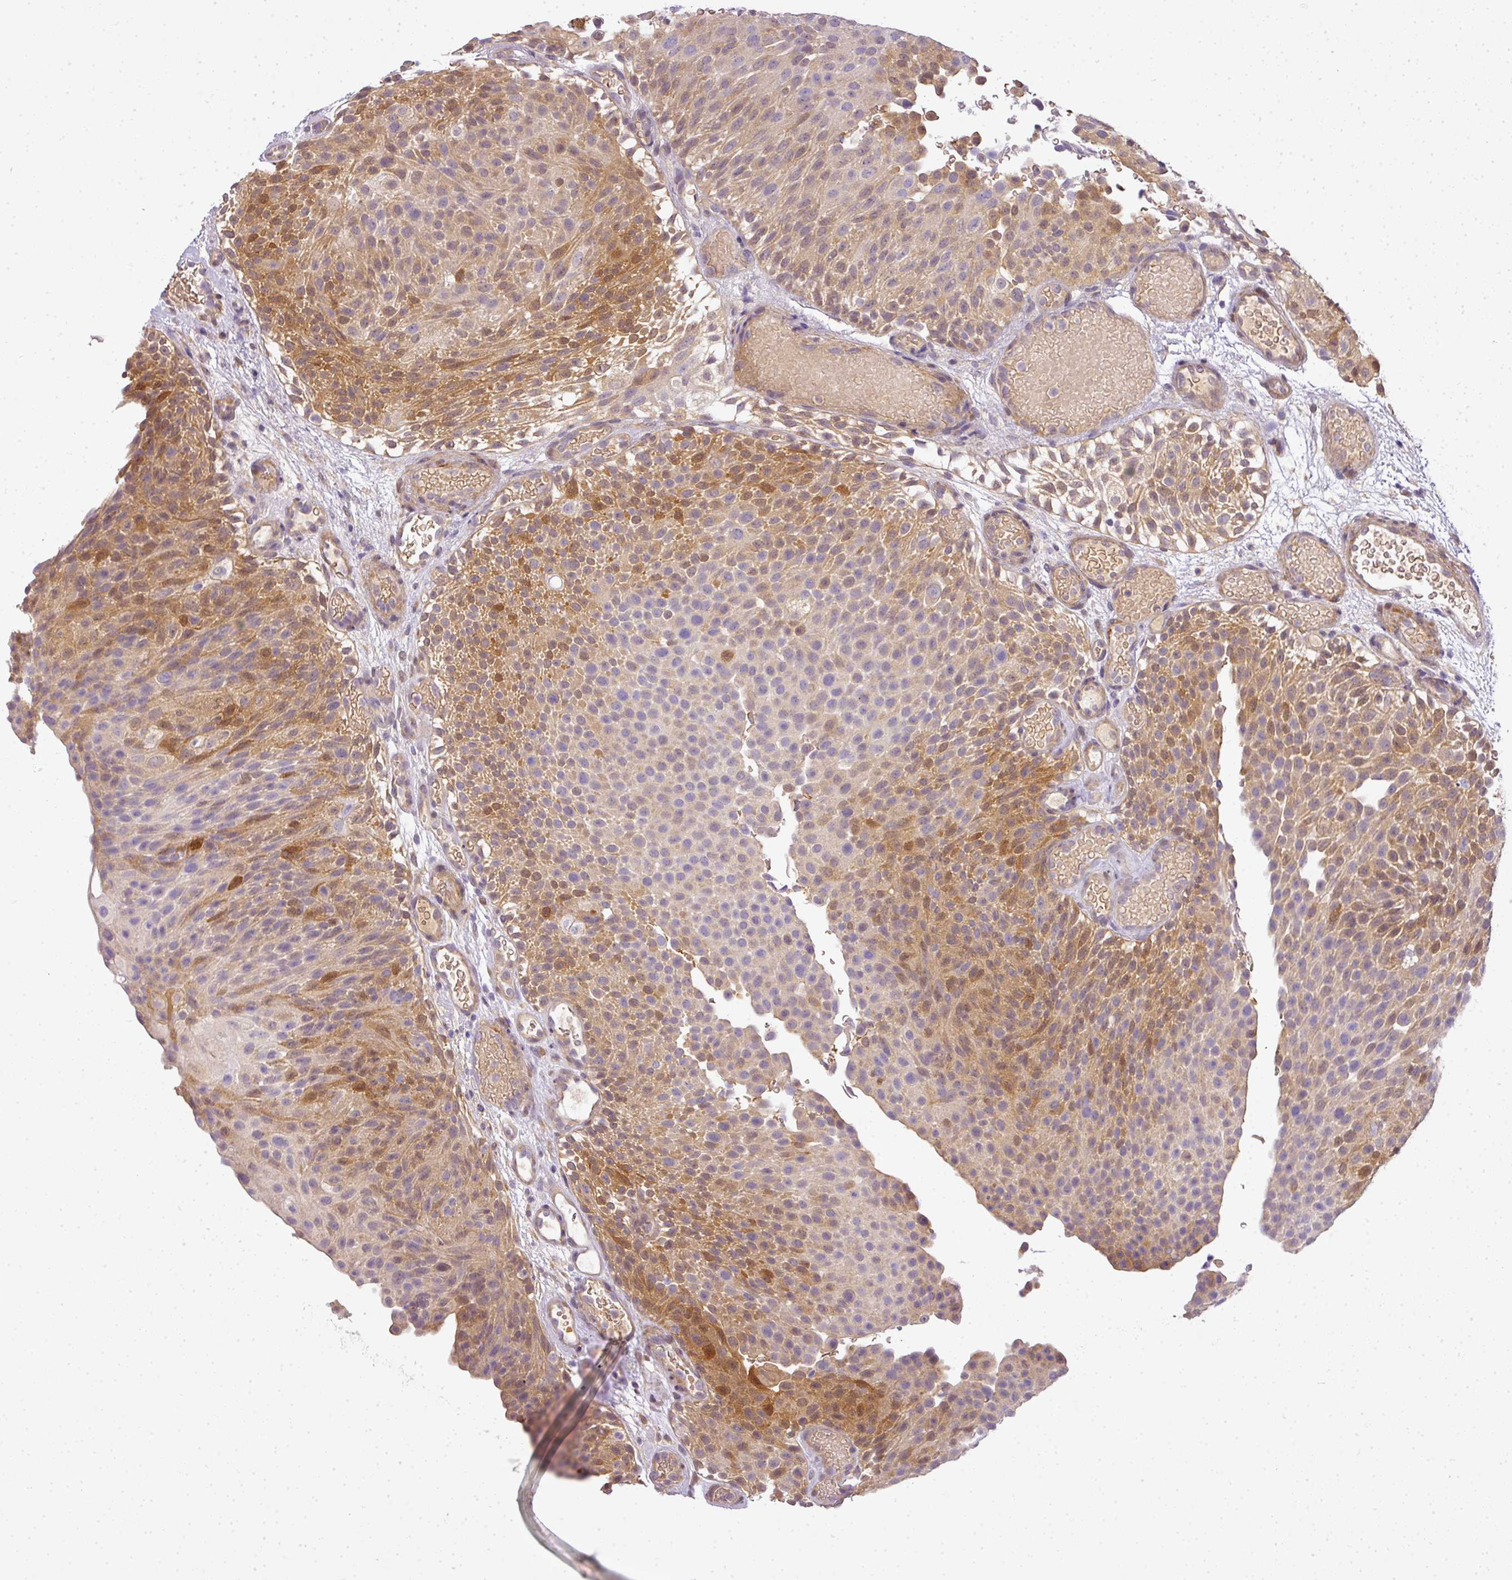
{"staining": {"intensity": "moderate", "quantity": "25%-75%", "location": "cytoplasmic/membranous"}, "tissue": "urothelial cancer", "cell_type": "Tumor cells", "image_type": "cancer", "snomed": [{"axis": "morphology", "description": "Urothelial carcinoma, Low grade"}, {"axis": "topography", "description": "Urinary bladder"}], "caption": "Human low-grade urothelial carcinoma stained for a protein (brown) exhibits moderate cytoplasmic/membranous positive positivity in approximately 25%-75% of tumor cells.", "gene": "ADH5", "patient": {"sex": "male", "age": 78}}